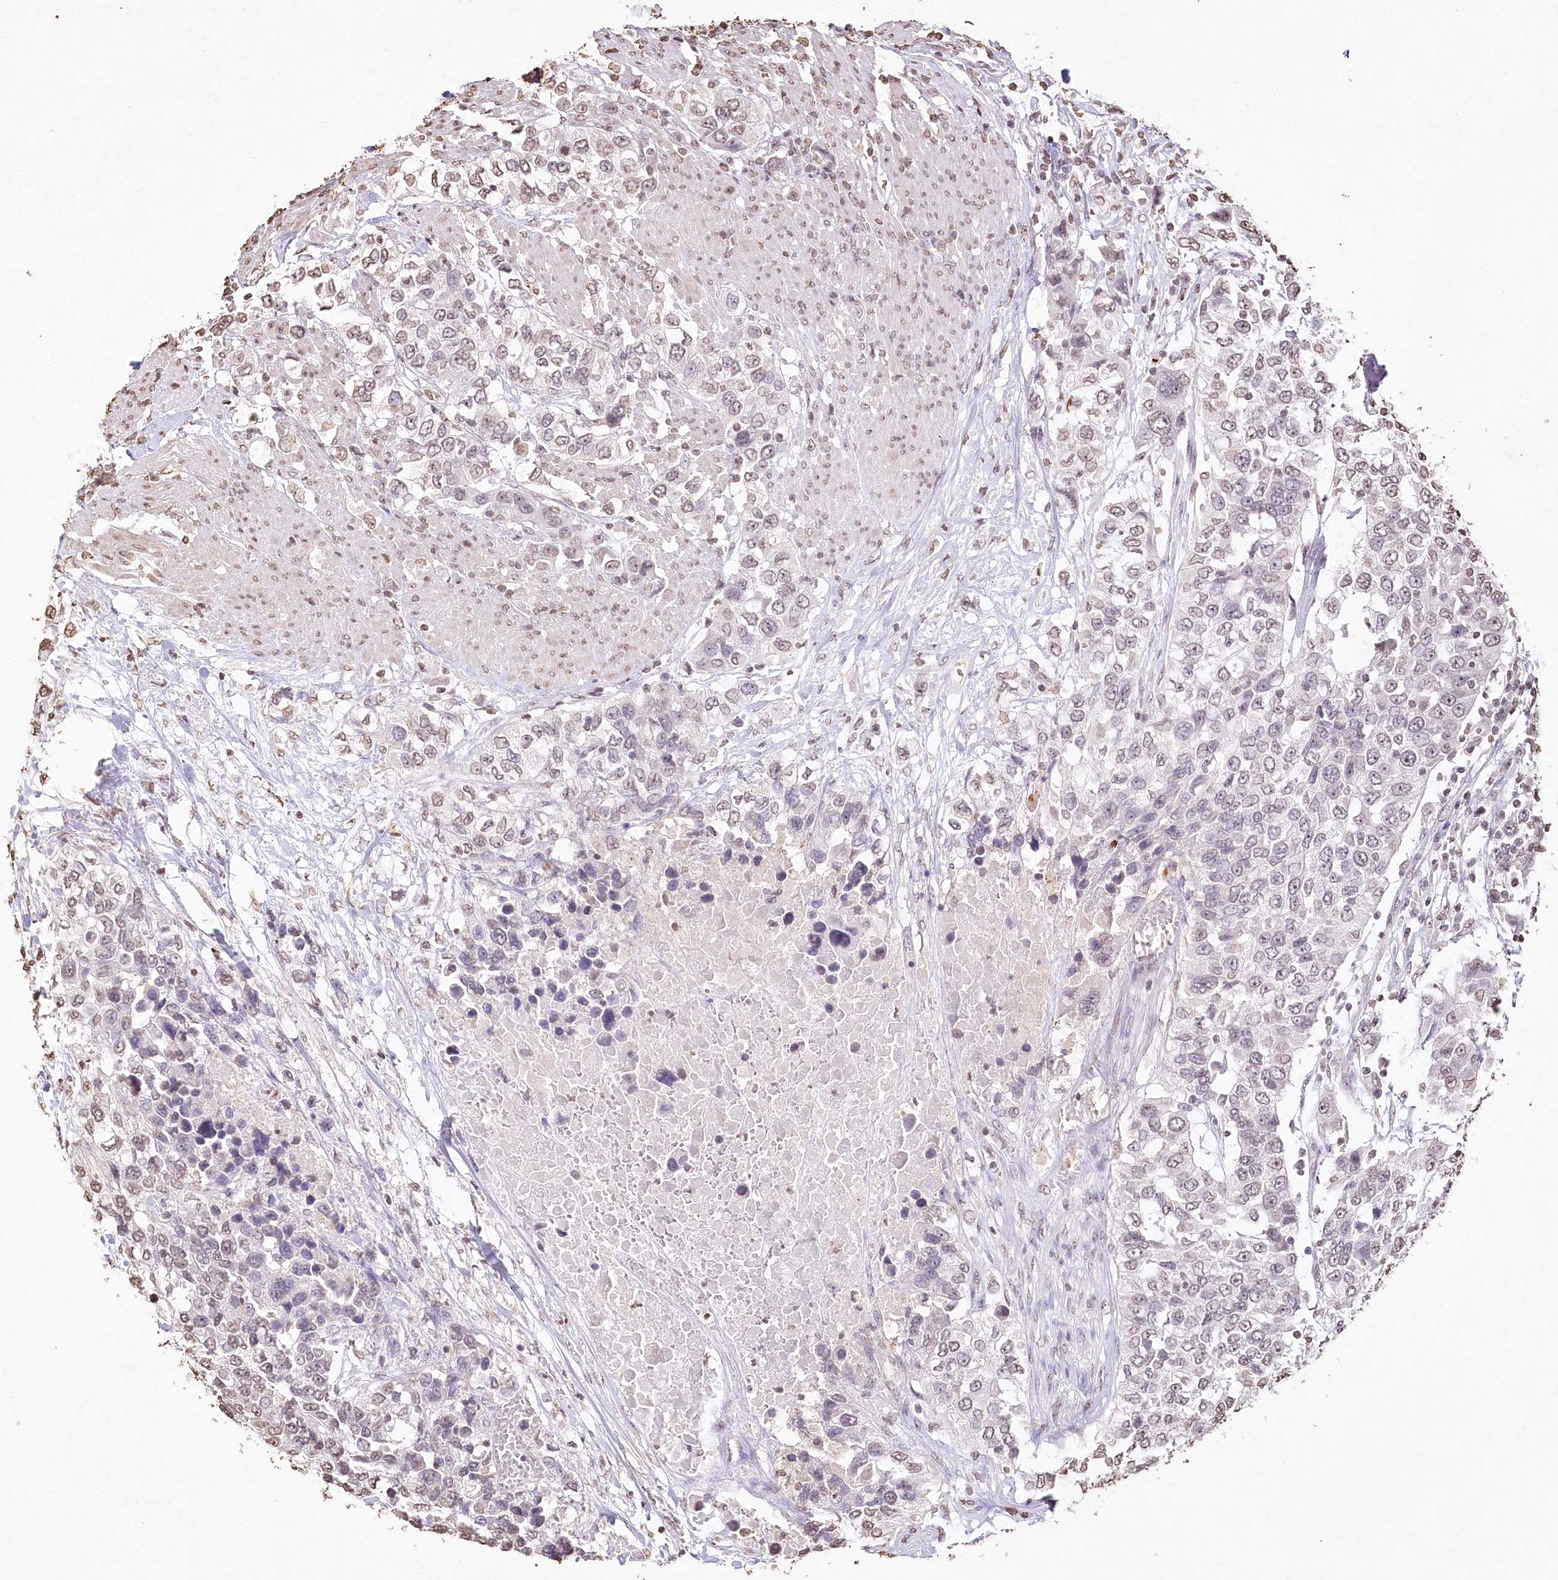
{"staining": {"intensity": "weak", "quantity": "25%-75%", "location": "nuclear"}, "tissue": "urothelial cancer", "cell_type": "Tumor cells", "image_type": "cancer", "snomed": [{"axis": "morphology", "description": "Urothelial carcinoma, High grade"}, {"axis": "topography", "description": "Urinary bladder"}], "caption": "Immunohistochemistry (DAB) staining of human urothelial carcinoma (high-grade) exhibits weak nuclear protein expression in approximately 25%-75% of tumor cells.", "gene": "DMXL1", "patient": {"sex": "female", "age": 80}}